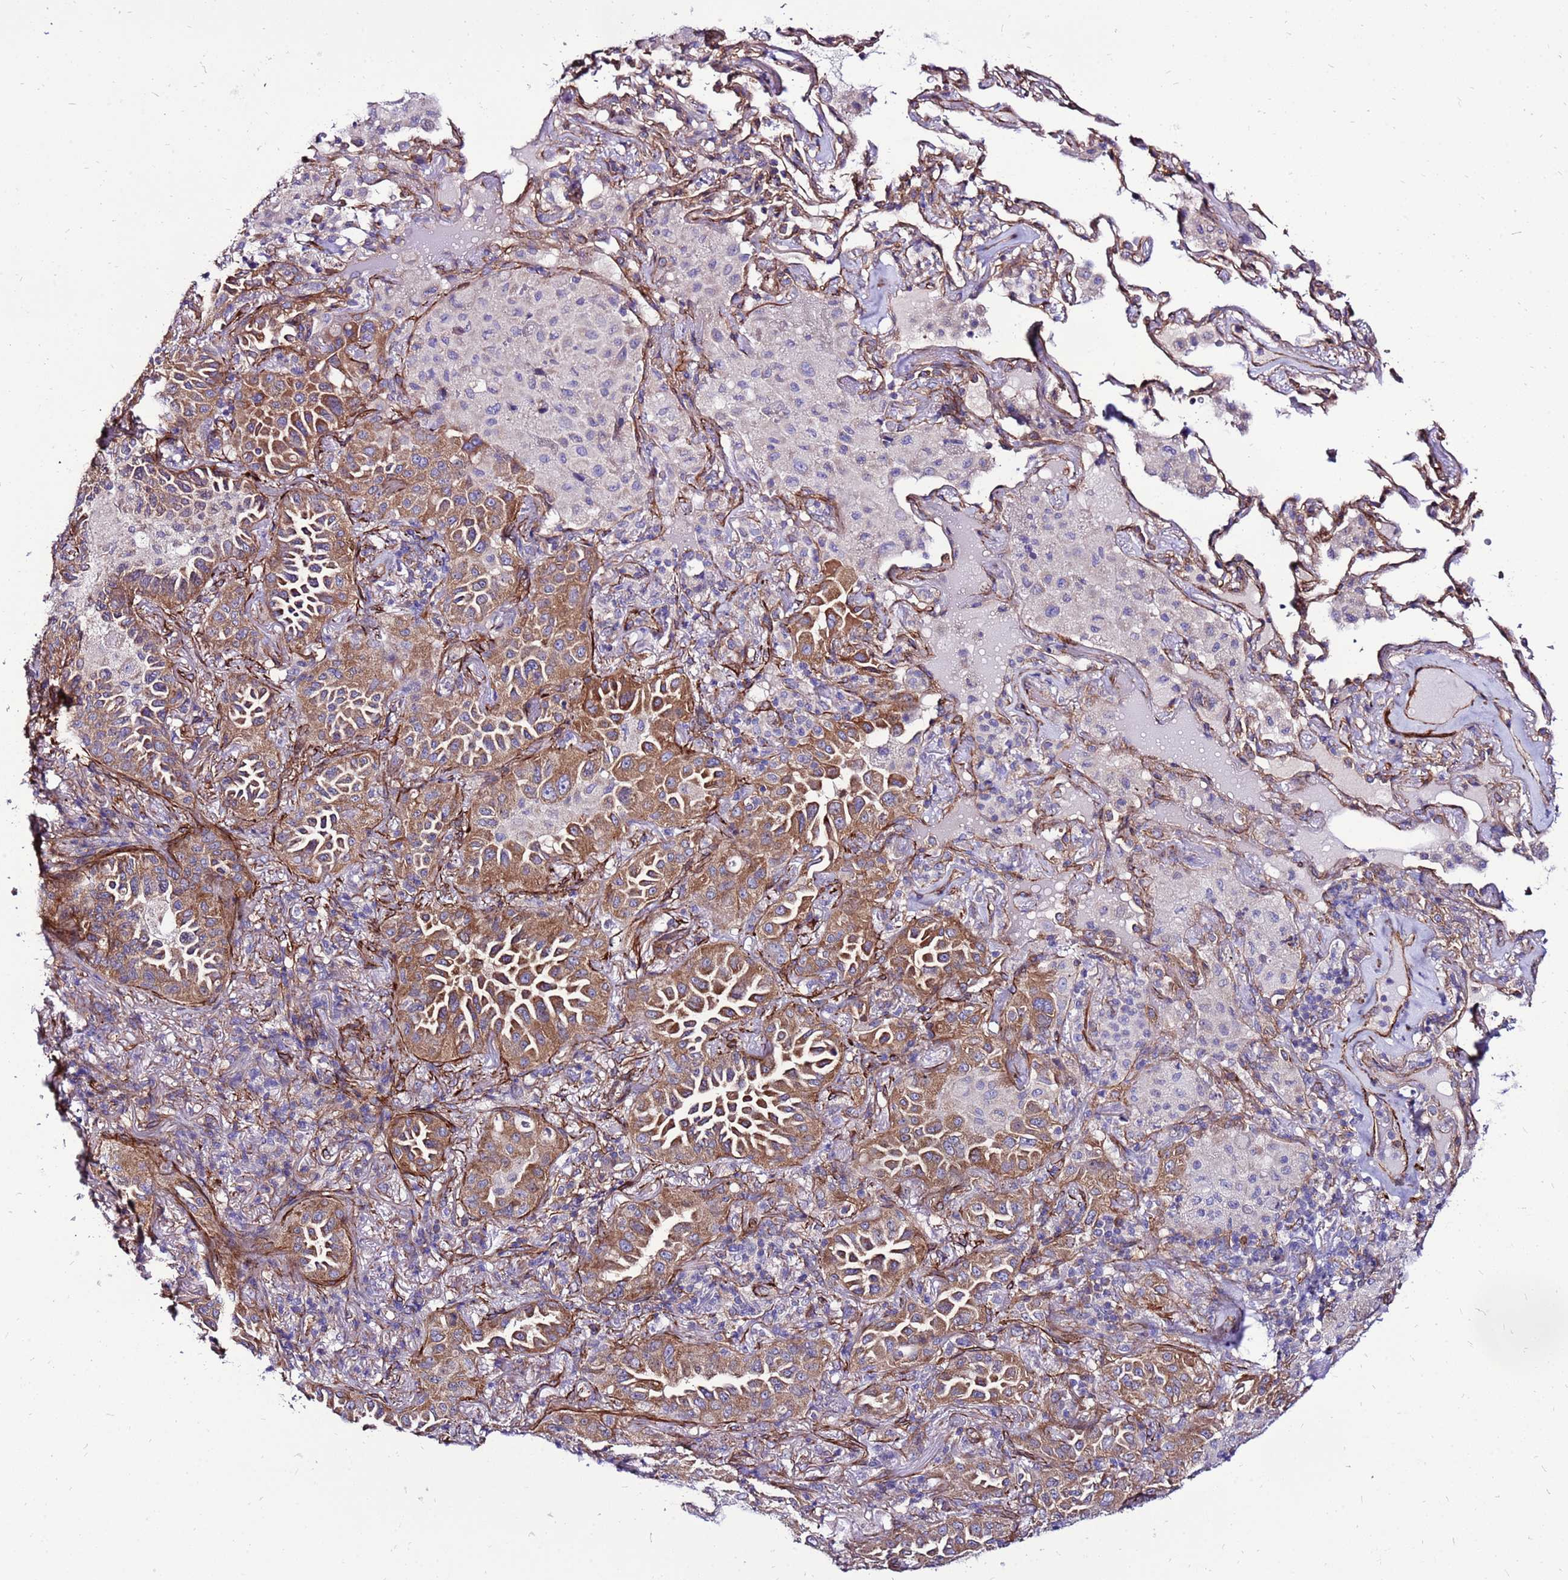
{"staining": {"intensity": "moderate", "quantity": ">75%", "location": "cytoplasmic/membranous"}, "tissue": "lung cancer", "cell_type": "Tumor cells", "image_type": "cancer", "snomed": [{"axis": "morphology", "description": "Adenocarcinoma, NOS"}, {"axis": "topography", "description": "Lung"}], "caption": "Human lung cancer stained with a protein marker displays moderate staining in tumor cells.", "gene": "EI24", "patient": {"sex": "female", "age": 69}}